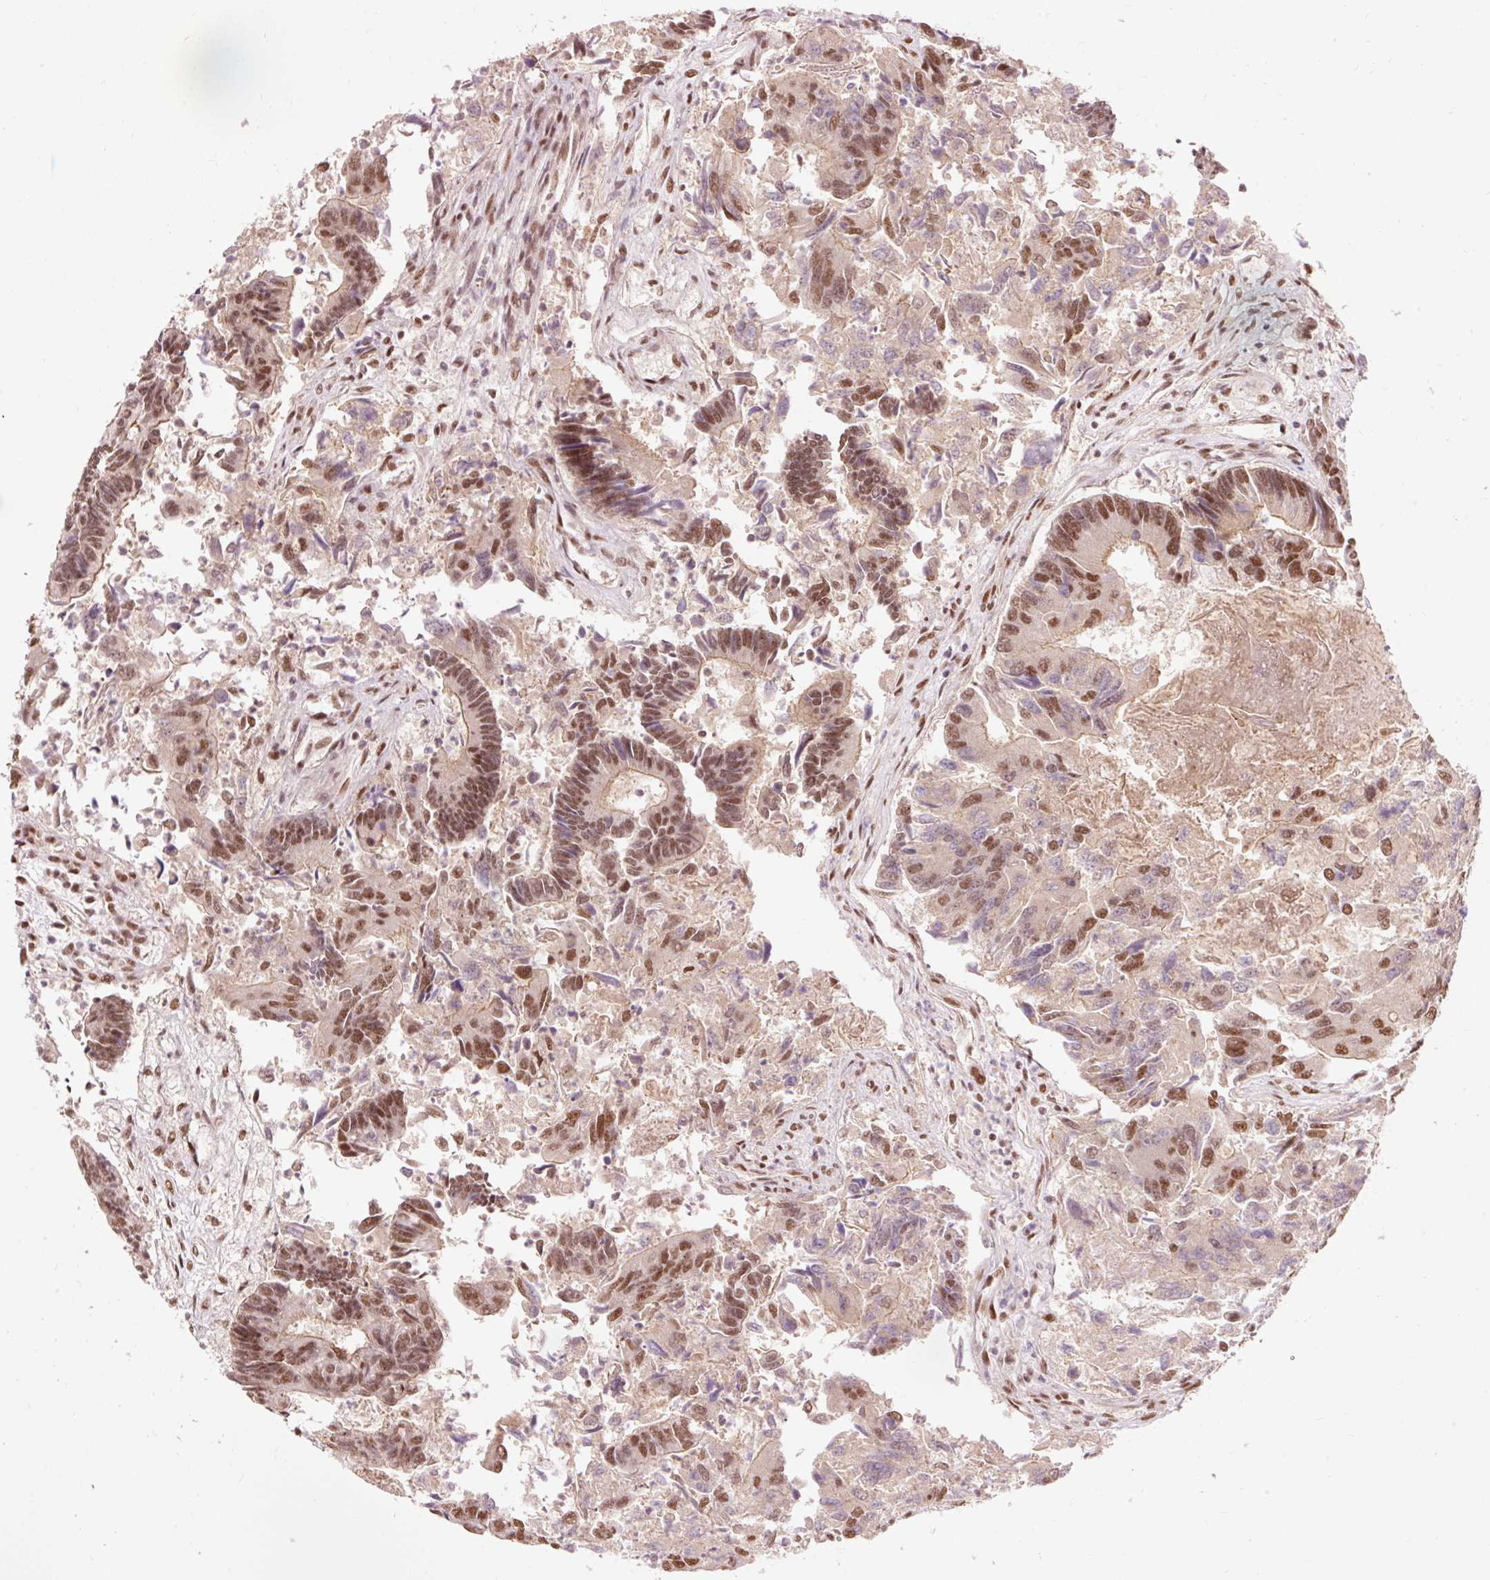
{"staining": {"intensity": "moderate", "quantity": "25%-75%", "location": "nuclear"}, "tissue": "colorectal cancer", "cell_type": "Tumor cells", "image_type": "cancer", "snomed": [{"axis": "morphology", "description": "Adenocarcinoma, NOS"}, {"axis": "topography", "description": "Colon"}], "caption": "IHC of human colorectal cancer (adenocarcinoma) reveals medium levels of moderate nuclear staining in about 25%-75% of tumor cells. (Stains: DAB in brown, nuclei in blue, Microscopy: brightfield microscopy at high magnification).", "gene": "ZBTB44", "patient": {"sex": "female", "age": 67}}